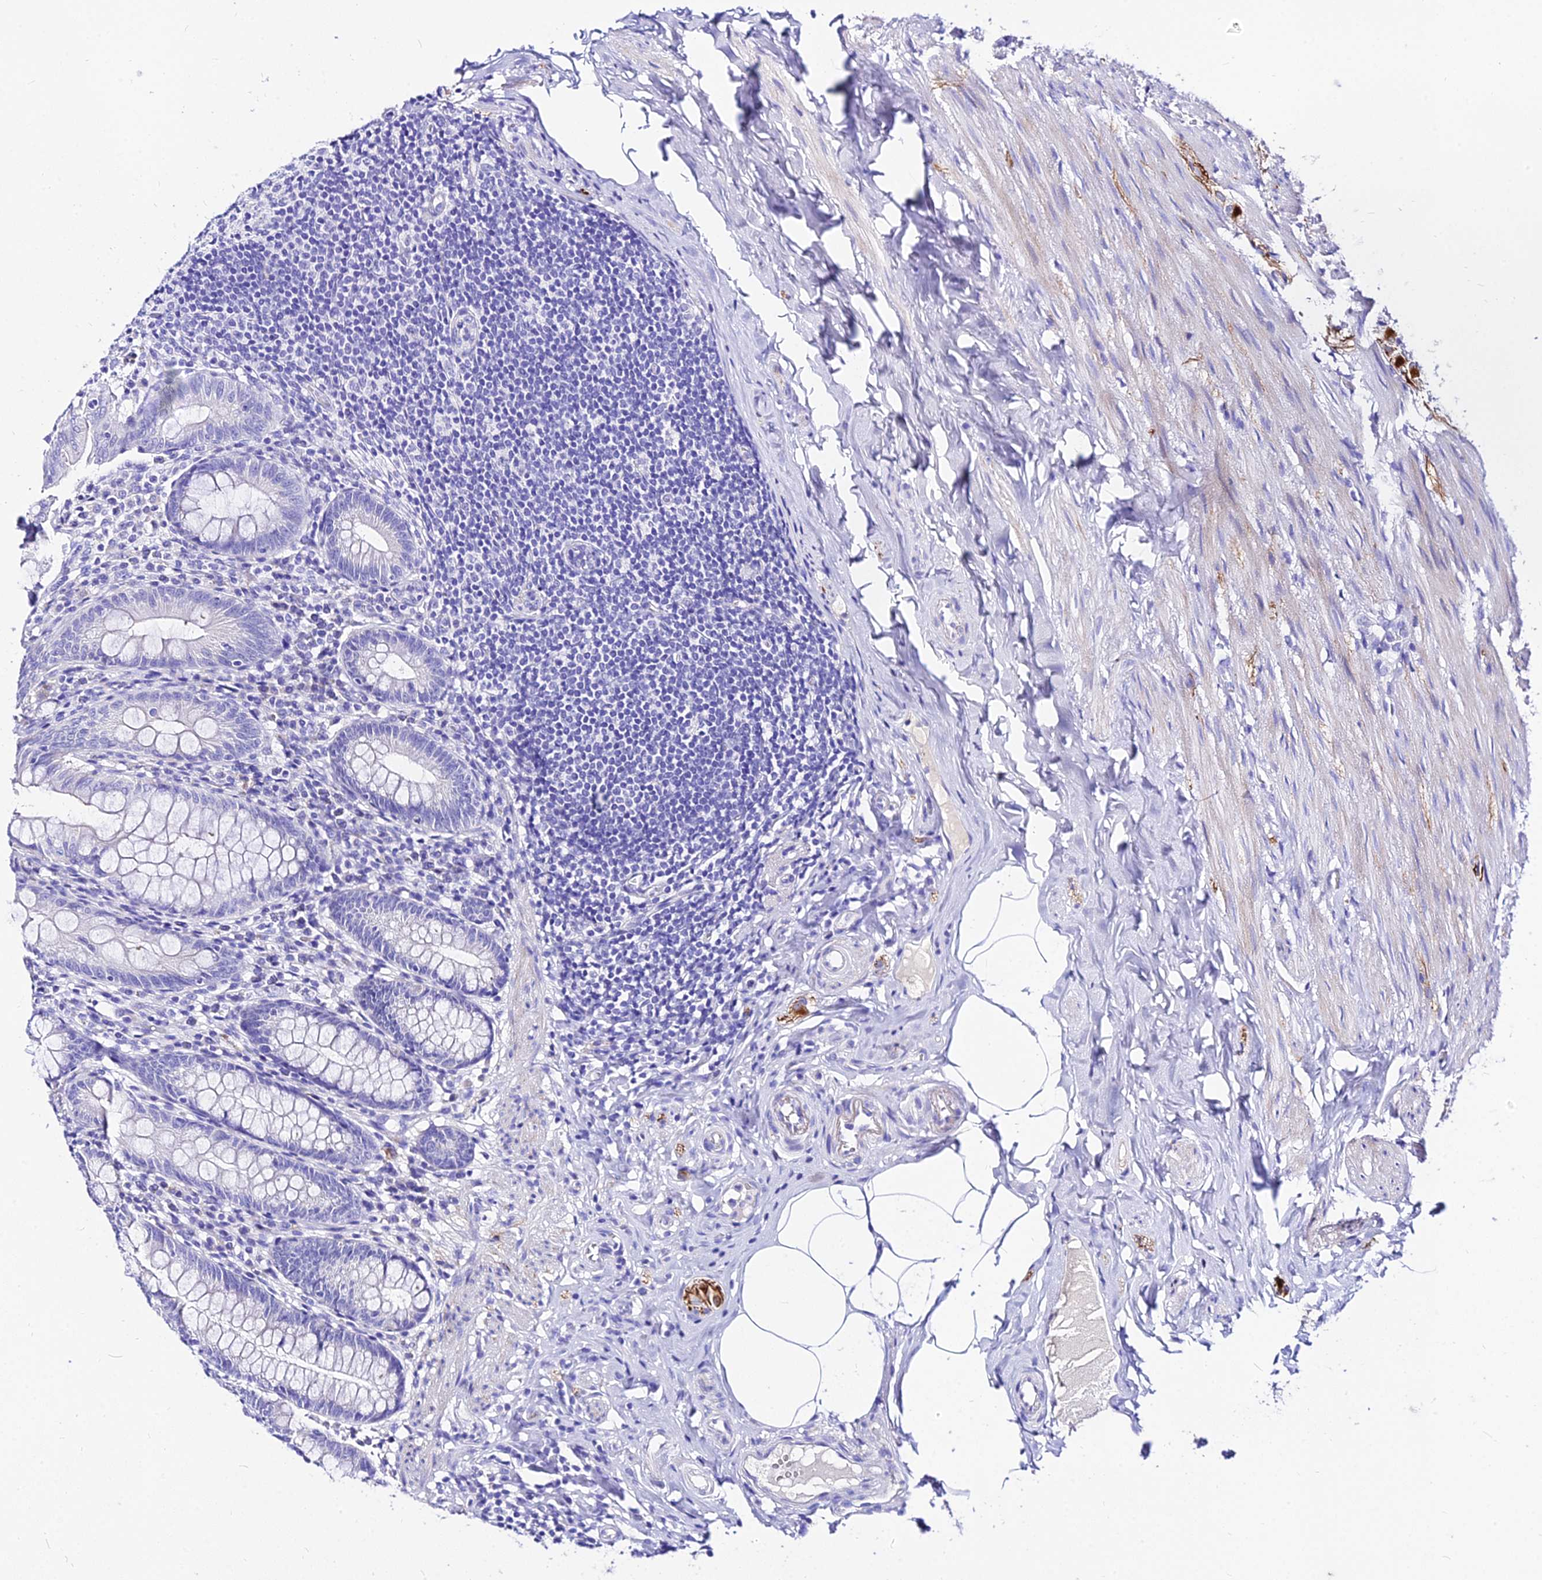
{"staining": {"intensity": "negative", "quantity": "none", "location": "none"}, "tissue": "appendix", "cell_type": "Glandular cells", "image_type": "normal", "snomed": [{"axis": "morphology", "description": "Normal tissue, NOS"}, {"axis": "topography", "description": "Appendix"}], "caption": "Glandular cells are negative for protein expression in normal human appendix. Brightfield microscopy of IHC stained with DAB (brown) and hematoxylin (blue), captured at high magnification.", "gene": "DEFB106A", "patient": {"sex": "male", "age": 55}}